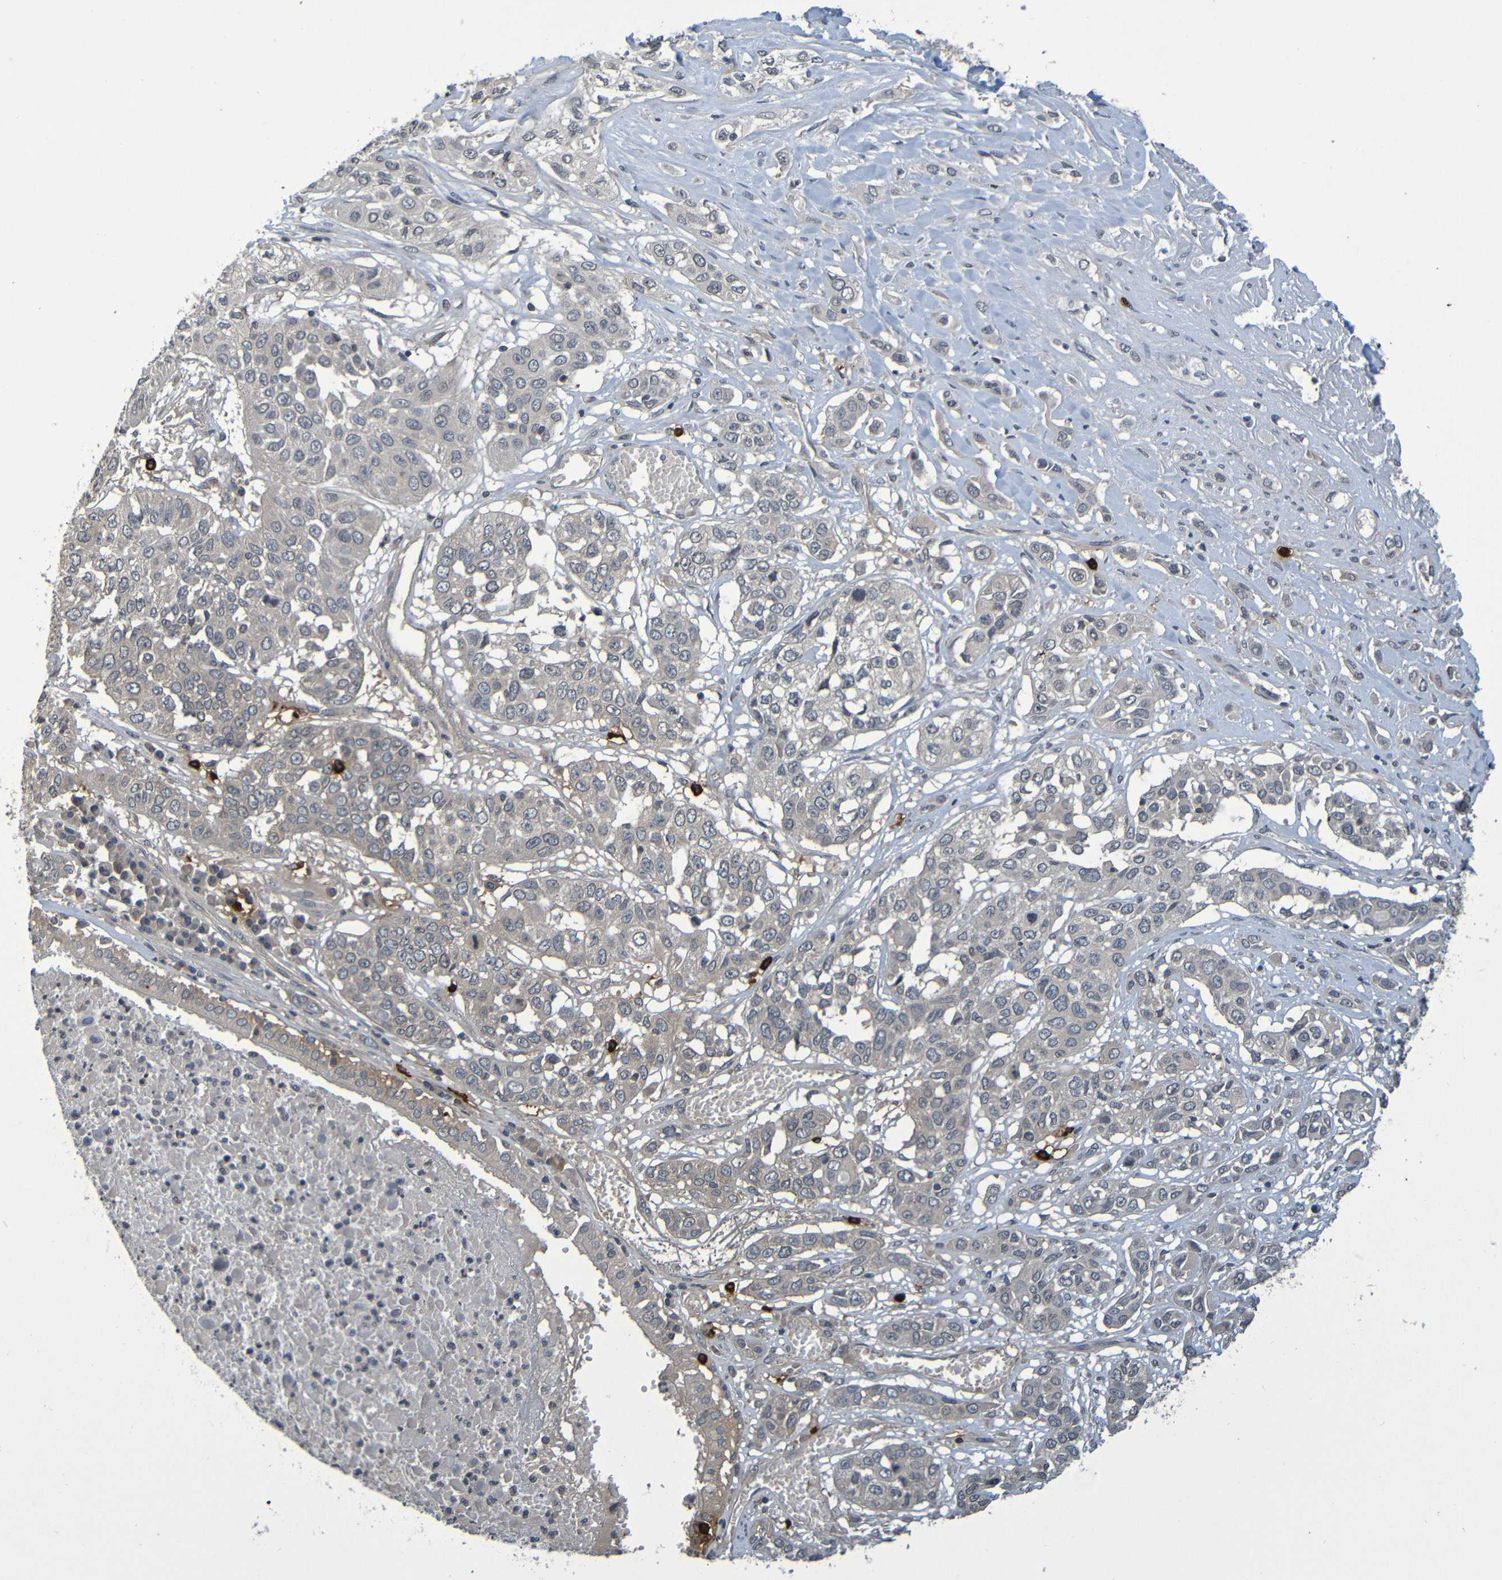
{"staining": {"intensity": "negative", "quantity": "none", "location": "none"}, "tissue": "lung cancer", "cell_type": "Tumor cells", "image_type": "cancer", "snomed": [{"axis": "morphology", "description": "Squamous cell carcinoma, NOS"}, {"axis": "topography", "description": "Lung"}], "caption": "A micrograph of lung cancer stained for a protein displays no brown staining in tumor cells.", "gene": "C3AR1", "patient": {"sex": "male", "age": 71}}